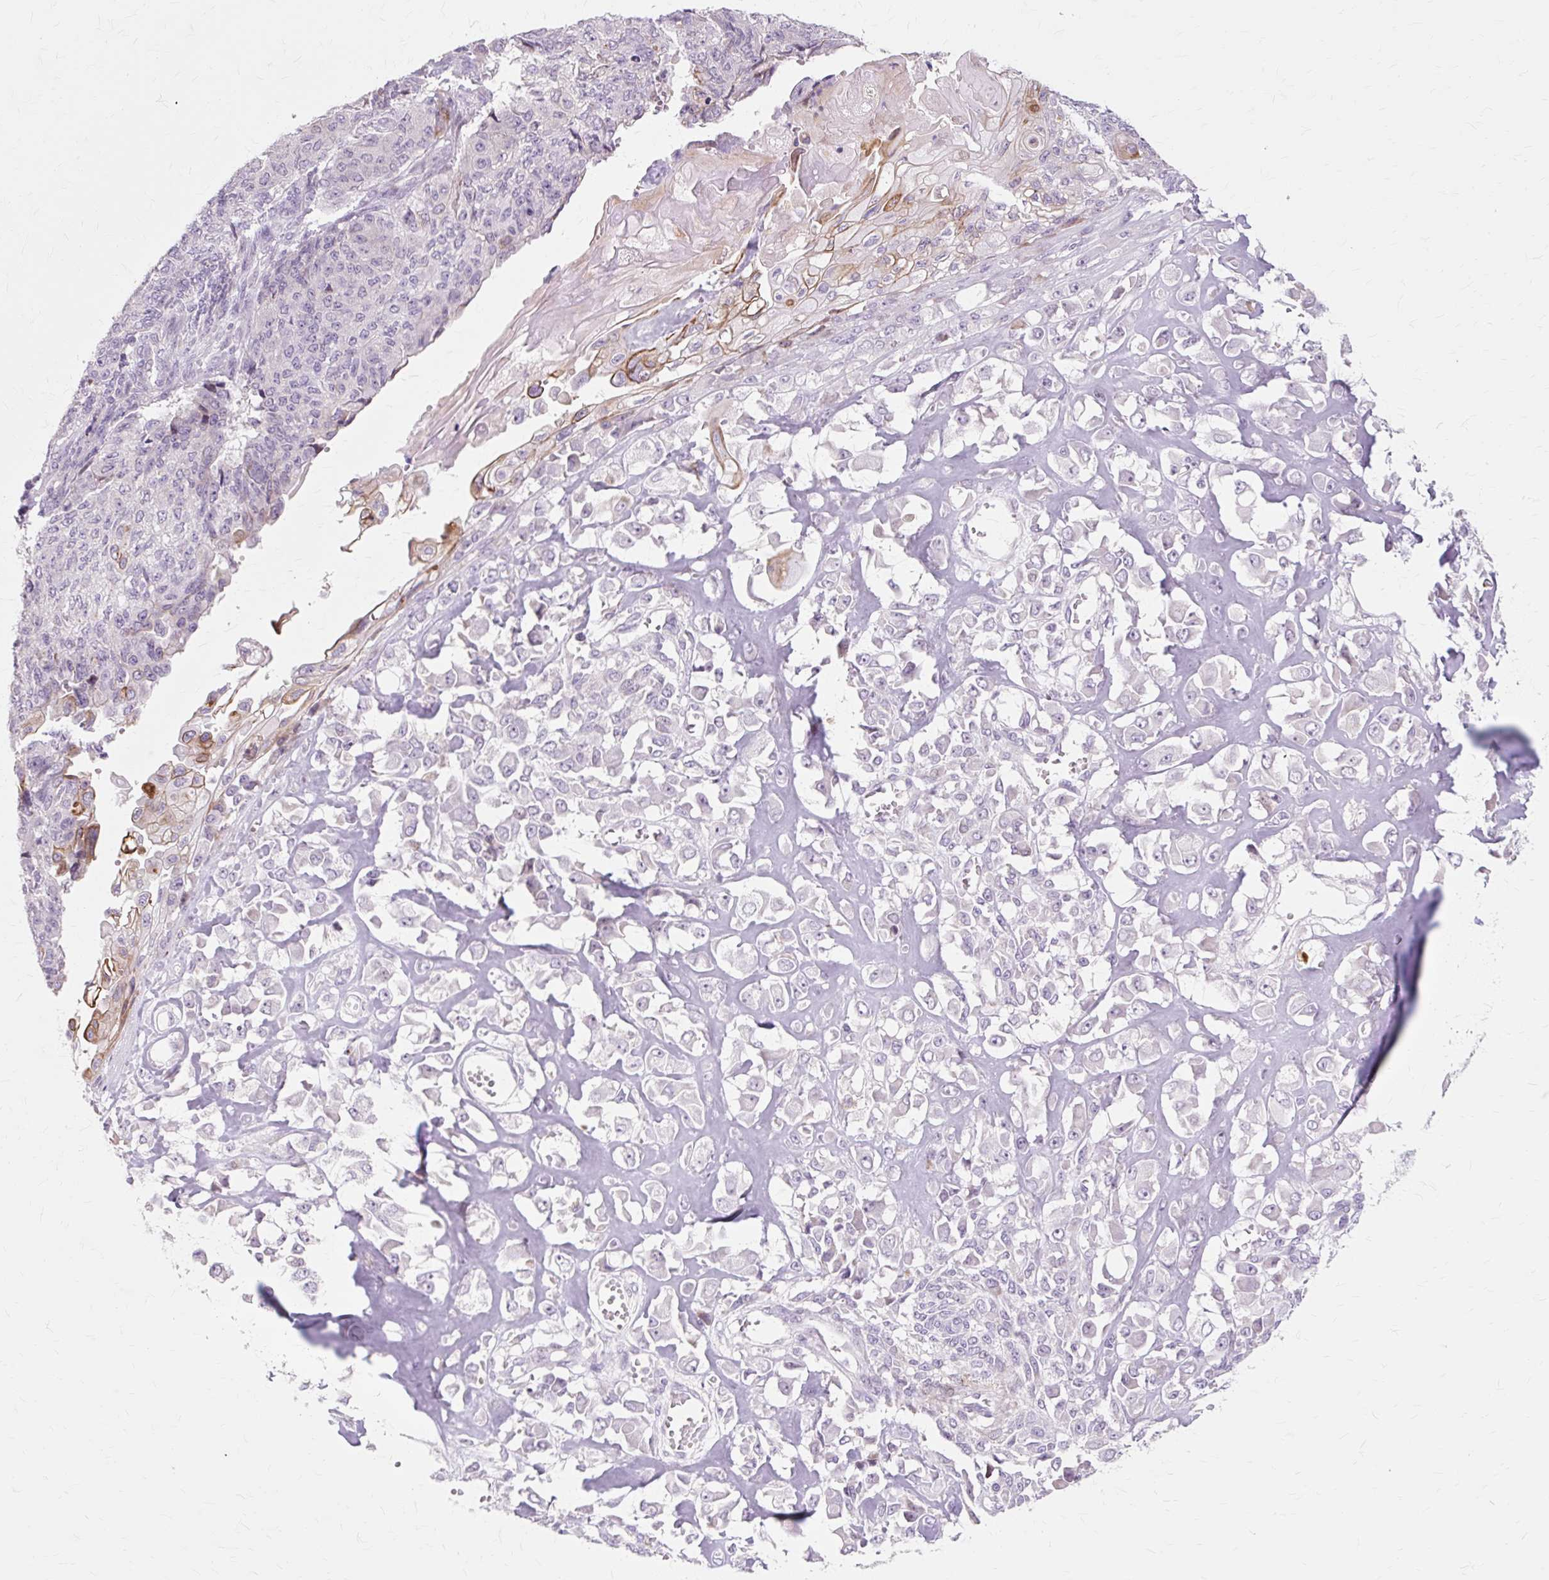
{"staining": {"intensity": "moderate", "quantity": "<25%", "location": "cytoplasmic/membranous"}, "tissue": "endometrial cancer", "cell_type": "Tumor cells", "image_type": "cancer", "snomed": [{"axis": "morphology", "description": "Adenocarcinoma, NOS"}, {"axis": "topography", "description": "Endometrium"}], "caption": "An immunohistochemistry (IHC) image of neoplastic tissue is shown. Protein staining in brown highlights moderate cytoplasmic/membranous positivity in endometrial adenocarcinoma within tumor cells. The staining was performed using DAB (3,3'-diaminobenzidine), with brown indicating positive protein expression. Nuclei are stained blue with hematoxylin.", "gene": "IRX2", "patient": {"sex": "female", "age": 32}}